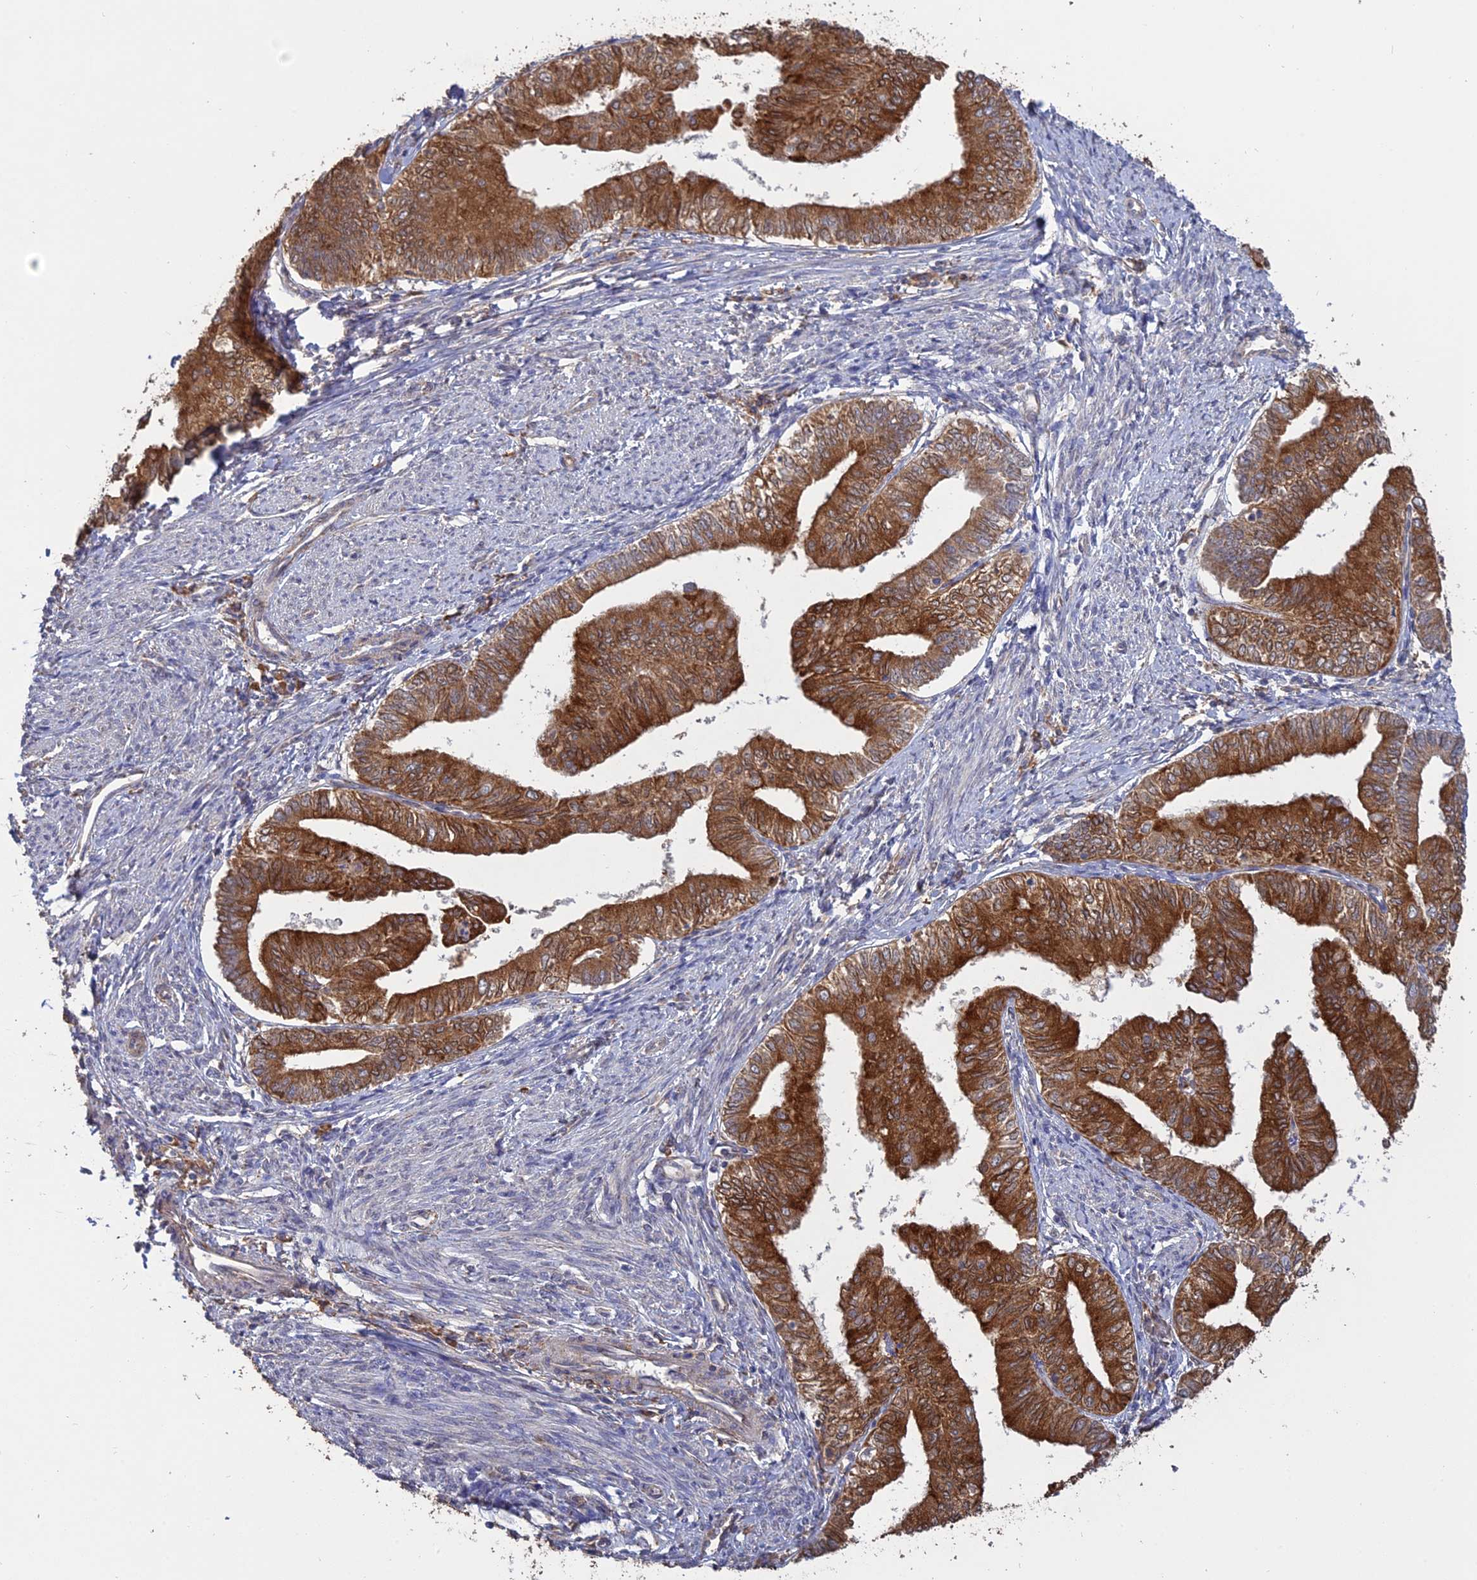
{"staining": {"intensity": "strong", "quantity": ">75%", "location": "cytoplasmic/membranous"}, "tissue": "endometrial cancer", "cell_type": "Tumor cells", "image_type": "cancer", "snomed": [{"axis": "morphology", "description": "Adenocarcinoma, NOS"}, {"axis": "topography", "description": "Endometrium"}], "caption": "A high amount of strong cytoplasmic/membranous positivity is seen in approximately >75% of tumor cells in endometrial adenocarcinoma tissue.", "gene": "PPIC", "patient": {"sex": "female", "age": 66}}